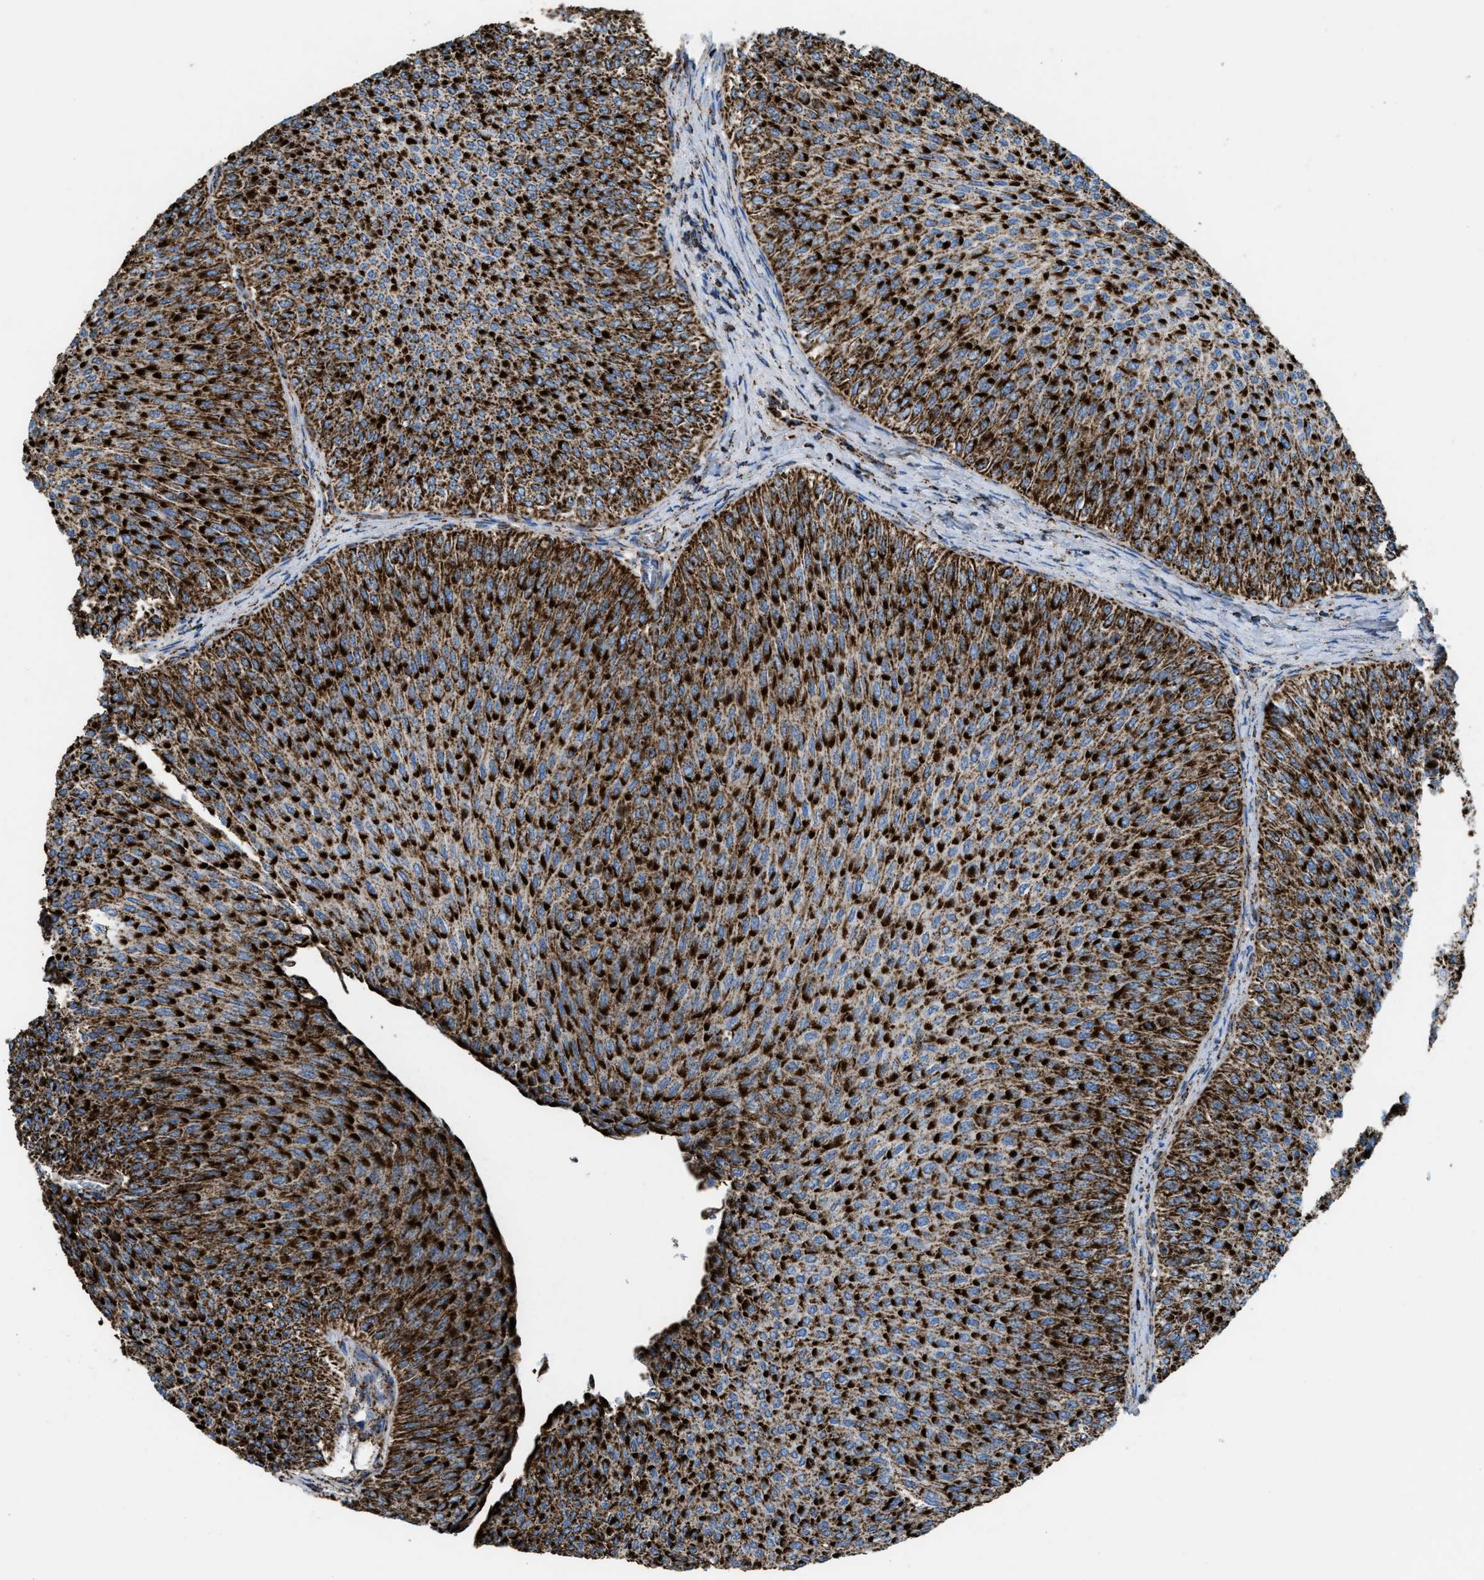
{"staining": {"intensity": "strong", "quantity": ">75%", "location": "cytoplasmic/membranous"}, "tissue": "urothelial cancer", "cell_type": "Tumor cells", "image_type": "cancer", "snomed": [{"axis": "morphology", "description": "Urothelial carcinoma, Low grade"}, {"axis": "topography", "description": "Urinary bladder"}], "caption": "Immunohistochemistry (IHC) (DAB) staining of human urothelial cancer exhibits strong cytoplasmic/membranous protein positivity in about >75% of tumor cells.", "gene": "ECHS1", "patient": {"sex": "male", "age": 78}}